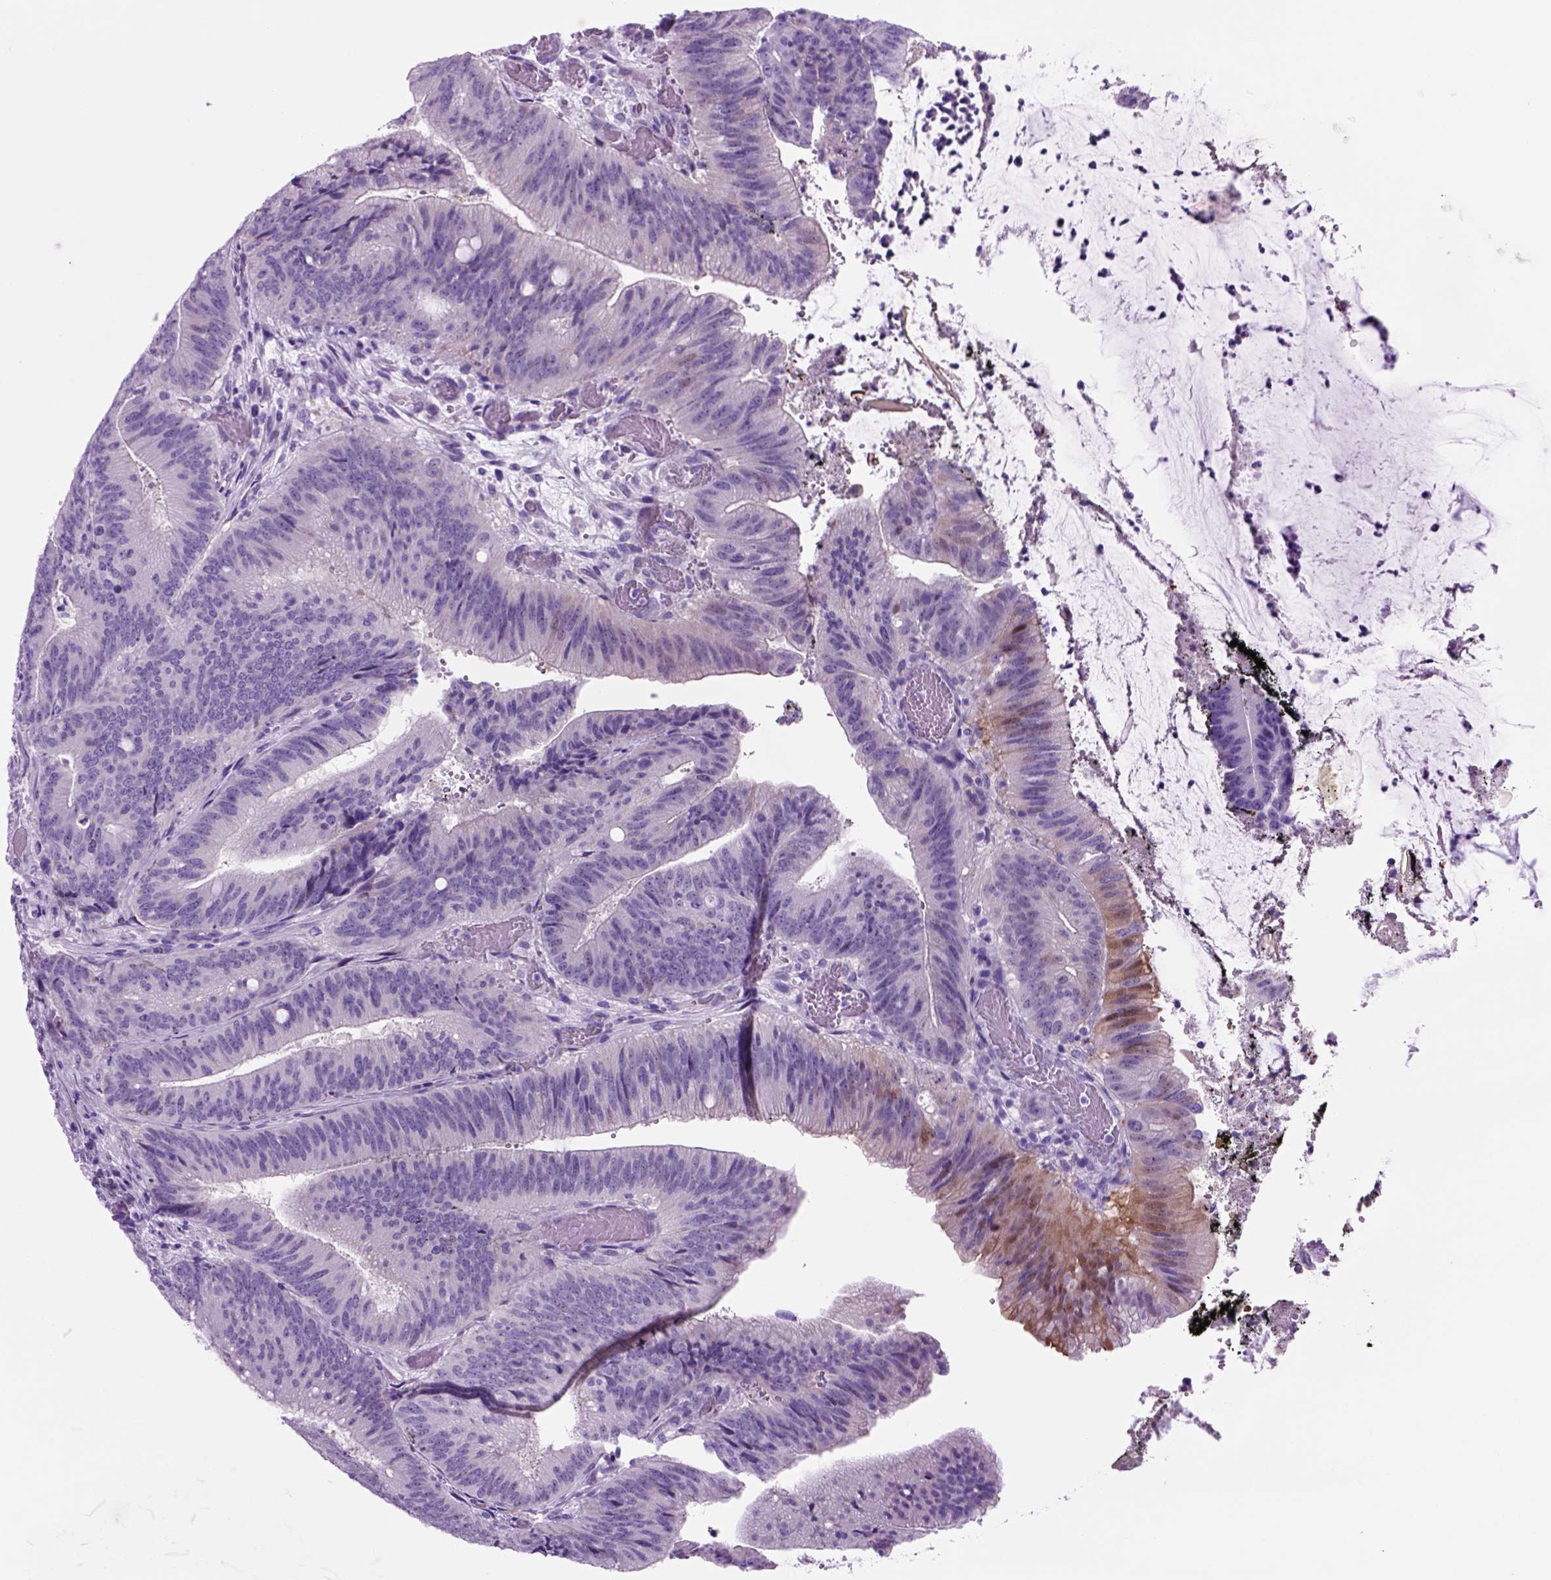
{"staining": {"intensity": "negative", "quantity": "none", "location": "none"}, "tissue": "colorectal cancer", "cell_type": "Tumor cells", "image_type": "cancer", "snomed": [{"axis": "morphology", "description": "Adenocarcinoma, NOS"}, {"axis": "topography", "description": "Colon"}], "caption": "Photomicrograph shows no protein expression in tumor cells of colorectal cancer tissue.", "gene": "HHIPL2", "patient": {"sex": "female", "age": 43}}